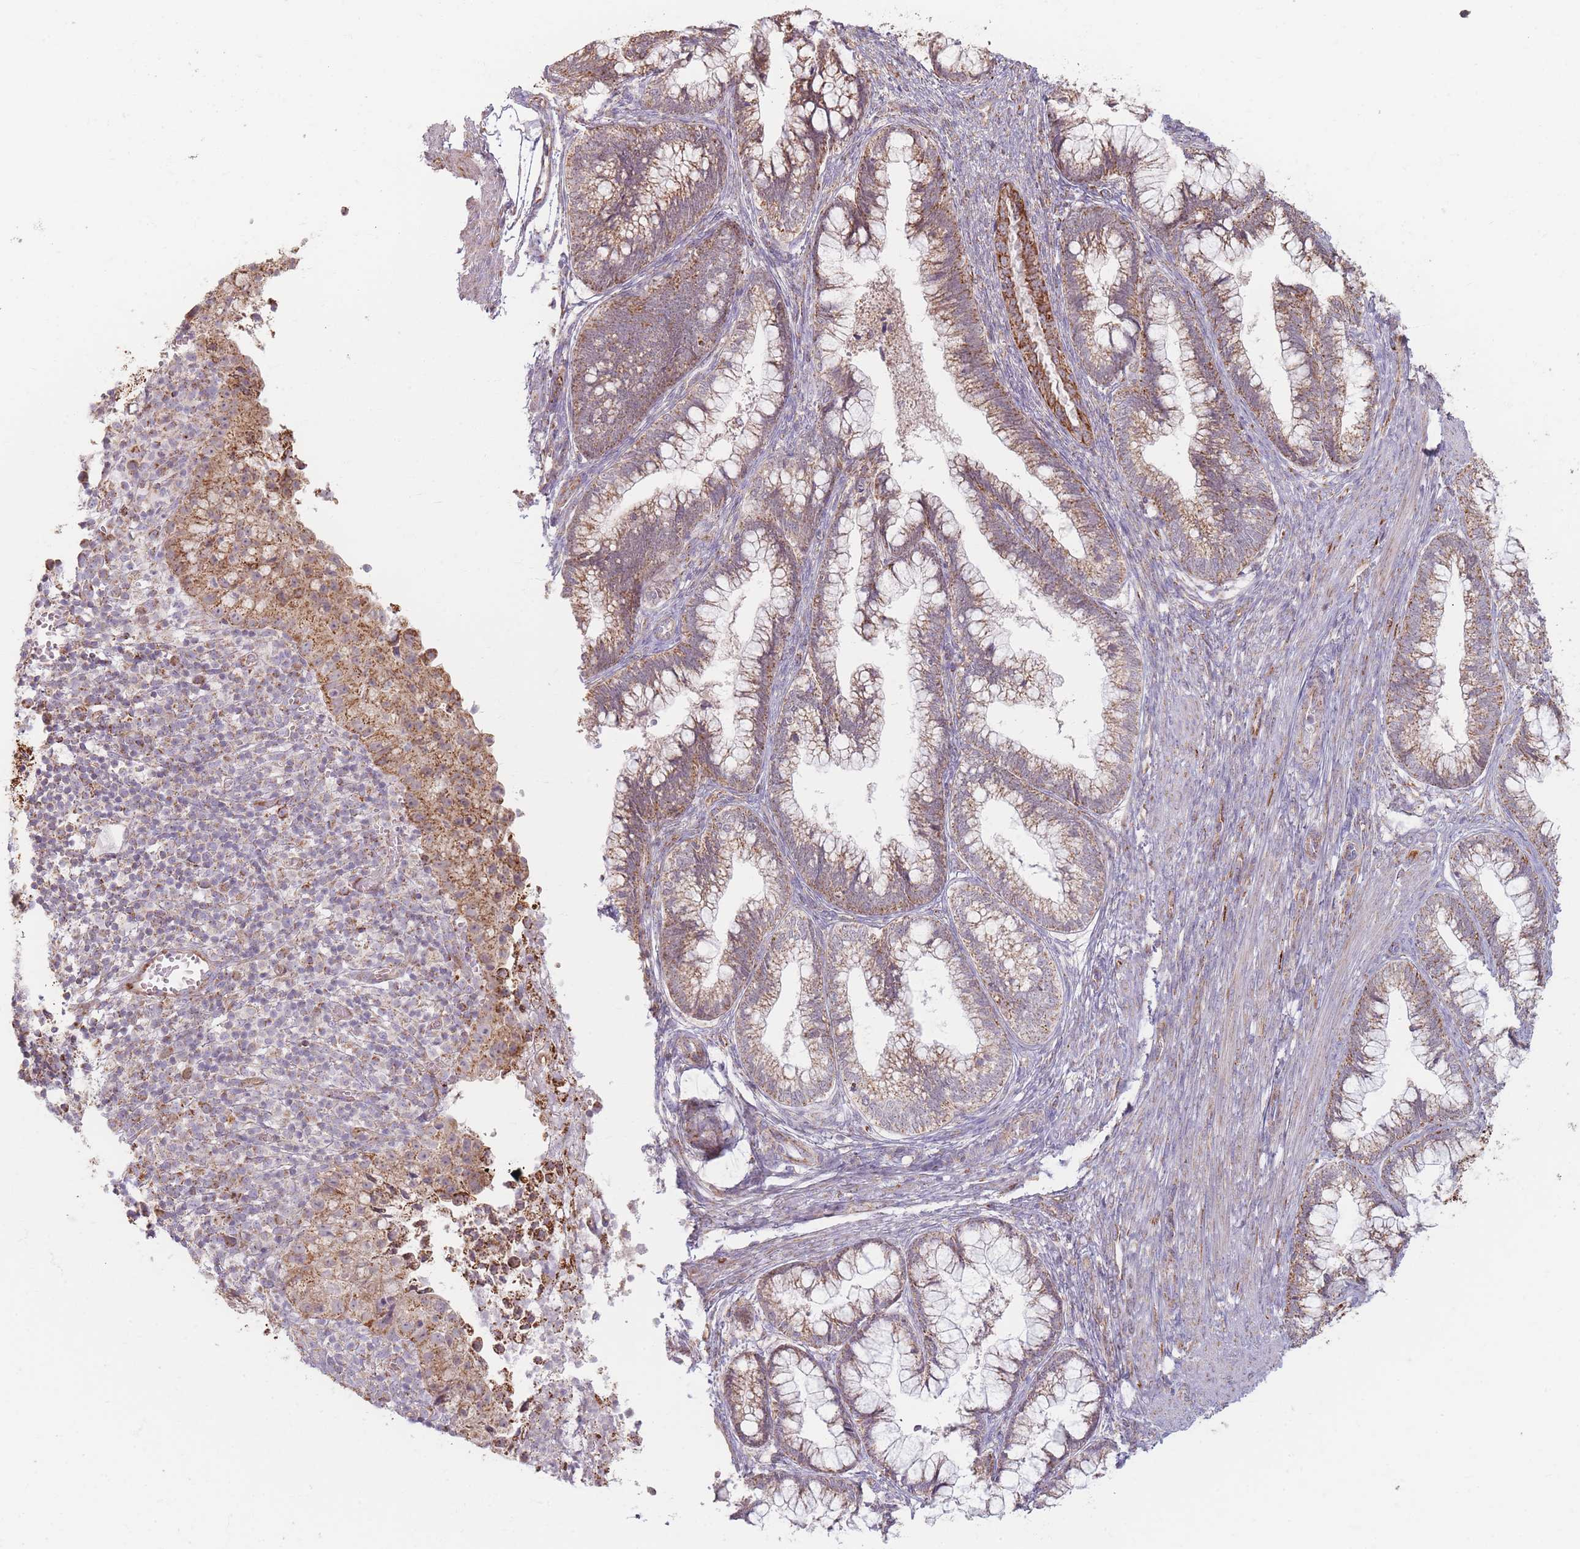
{"staining": {"intensity": "moderate", "quantity": ">75%", "location": "cytoplasmic/membranous"}, "tissue": "cervical cancer", "cell_type": "Tumor cells", "image_type": "cancer", "snomed": [{"axis": "morphology", "description": "Adenocarcinoma, NOS"}, {"axis": "topography", "description": "Cervix"}], "caption": "Moderate cytoplasmic/membranous expression for a protein is appreciated in approximately >75% of tumor cells of cervical cancer (adenocarcinoma) using immunohistochemistry (IHC).", "gene": "ESRP2", "patient": {"sex": "female", "age": 44}}